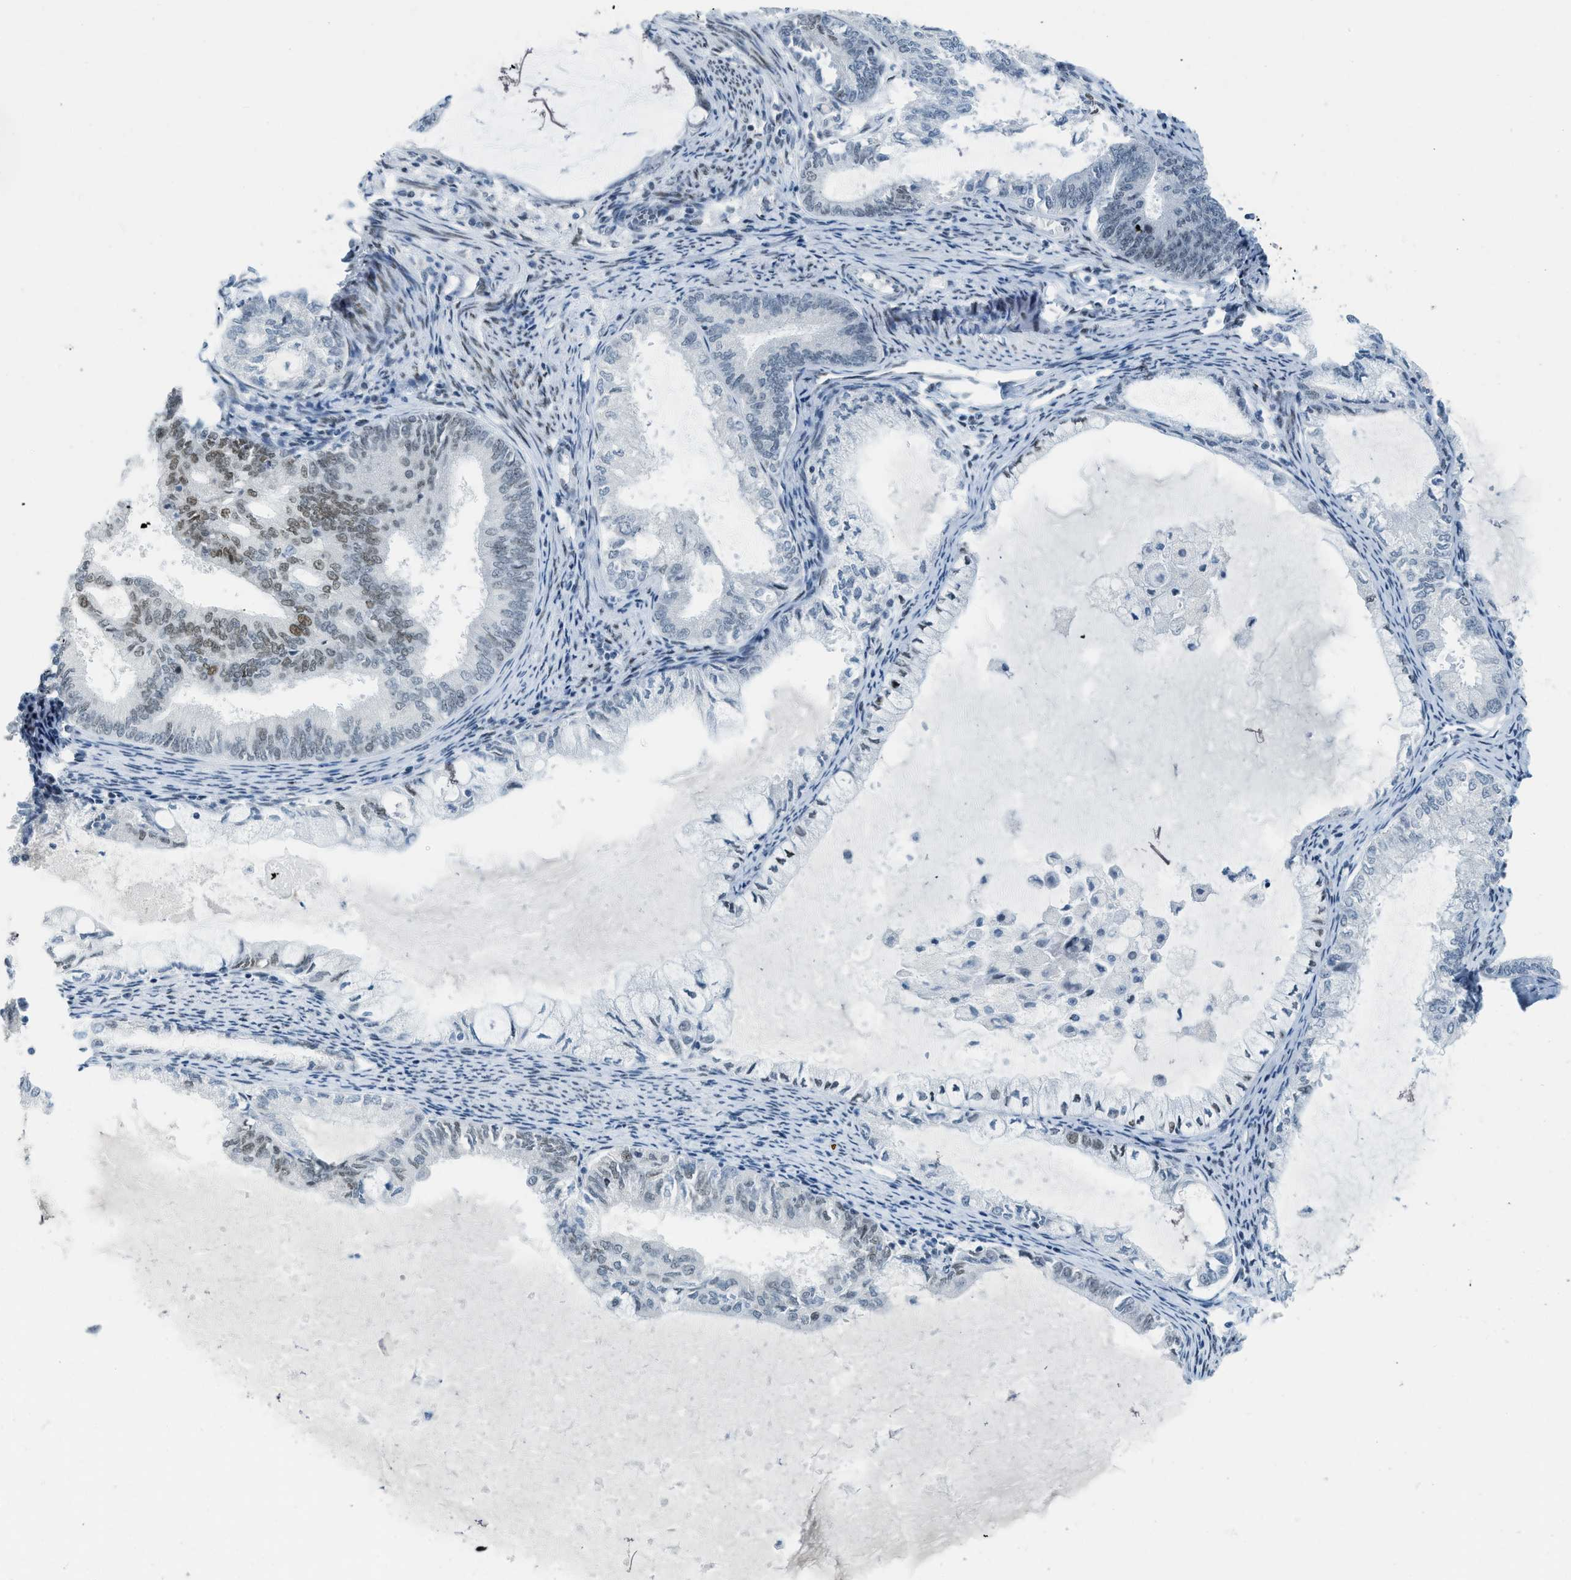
{"staining": {"intensity": "moderate", "quantity": "<25%", "location": "nuclear"}, "tissue": "endometrial cancer", "cell_type": "Tumor cells", "image_type": "cancer", "snomed": [{"axis": "morphology", "description": "Adenocarcinoma, NOS"}, {"axis": "topography", "description": "Endometrium"}], "caption": "Protein expression analysis of endometrial cancer shows moderate nuclear expression in approximately <25% of tumor cells. Using DAB (brown) and hematoxylin (blue) stains, captured at high magnification using brightfield microscopy.", "gene": "PBX1", "patient": {"sex": "female", "age": 86}}